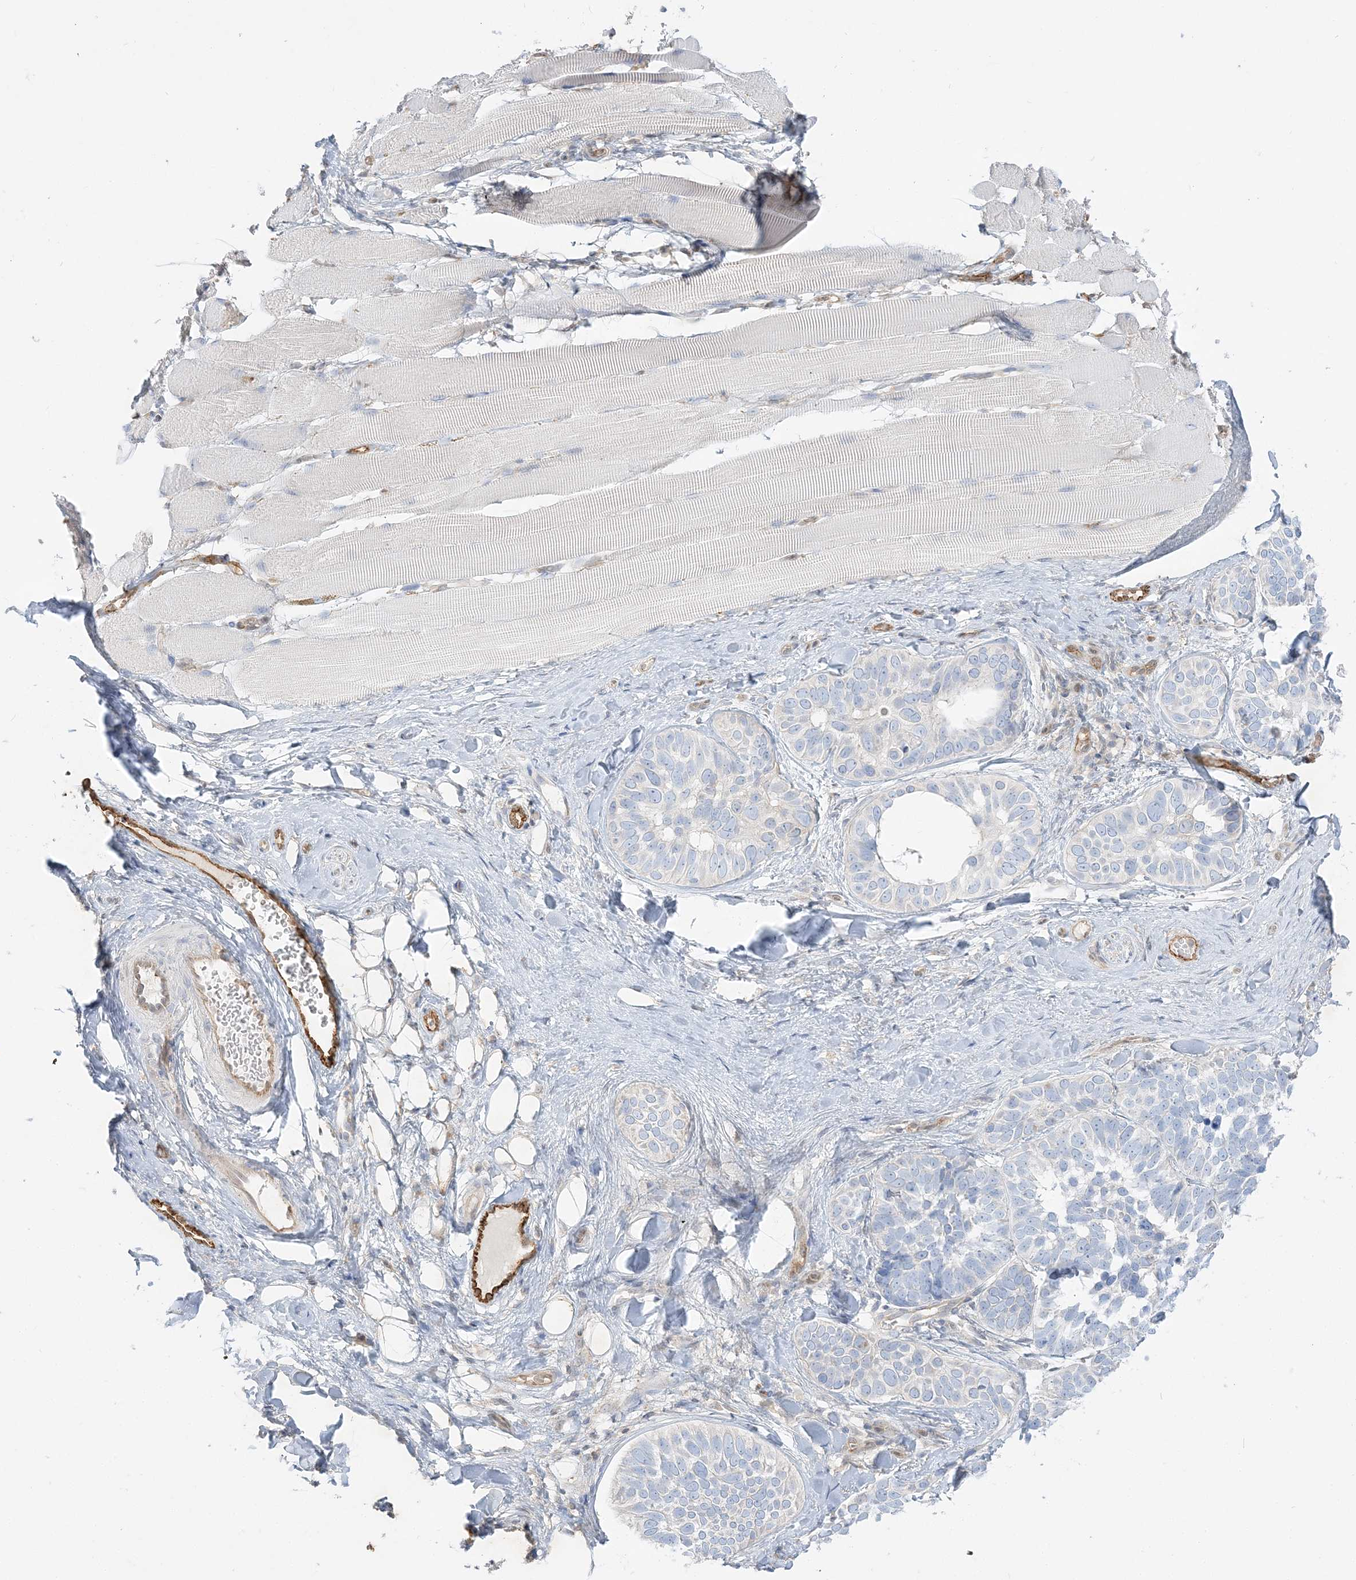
{"staining": {"intensity": "negative", "quantity": "none", "location": "none"}, "tissue": "skin cancer", "cell_type": "Tumor cells", "image_type": "cancer", "snomed": [{"axis": "morphology", "description": "Basal cell carcinoma"}, {"axis": "topography", "description": "Skin"}], "caption": "Protein analysis of skin cancer (basal cell carcinoma) reveals no significant positivity in tumor cells. (DAB (3,3'-diaminobenzidine) immunohistochemistry (IHC) visualized using brightfield microscopy, high magnification).", "gene": "INPP1", "patient": {"sex": "male", "age": 62}}